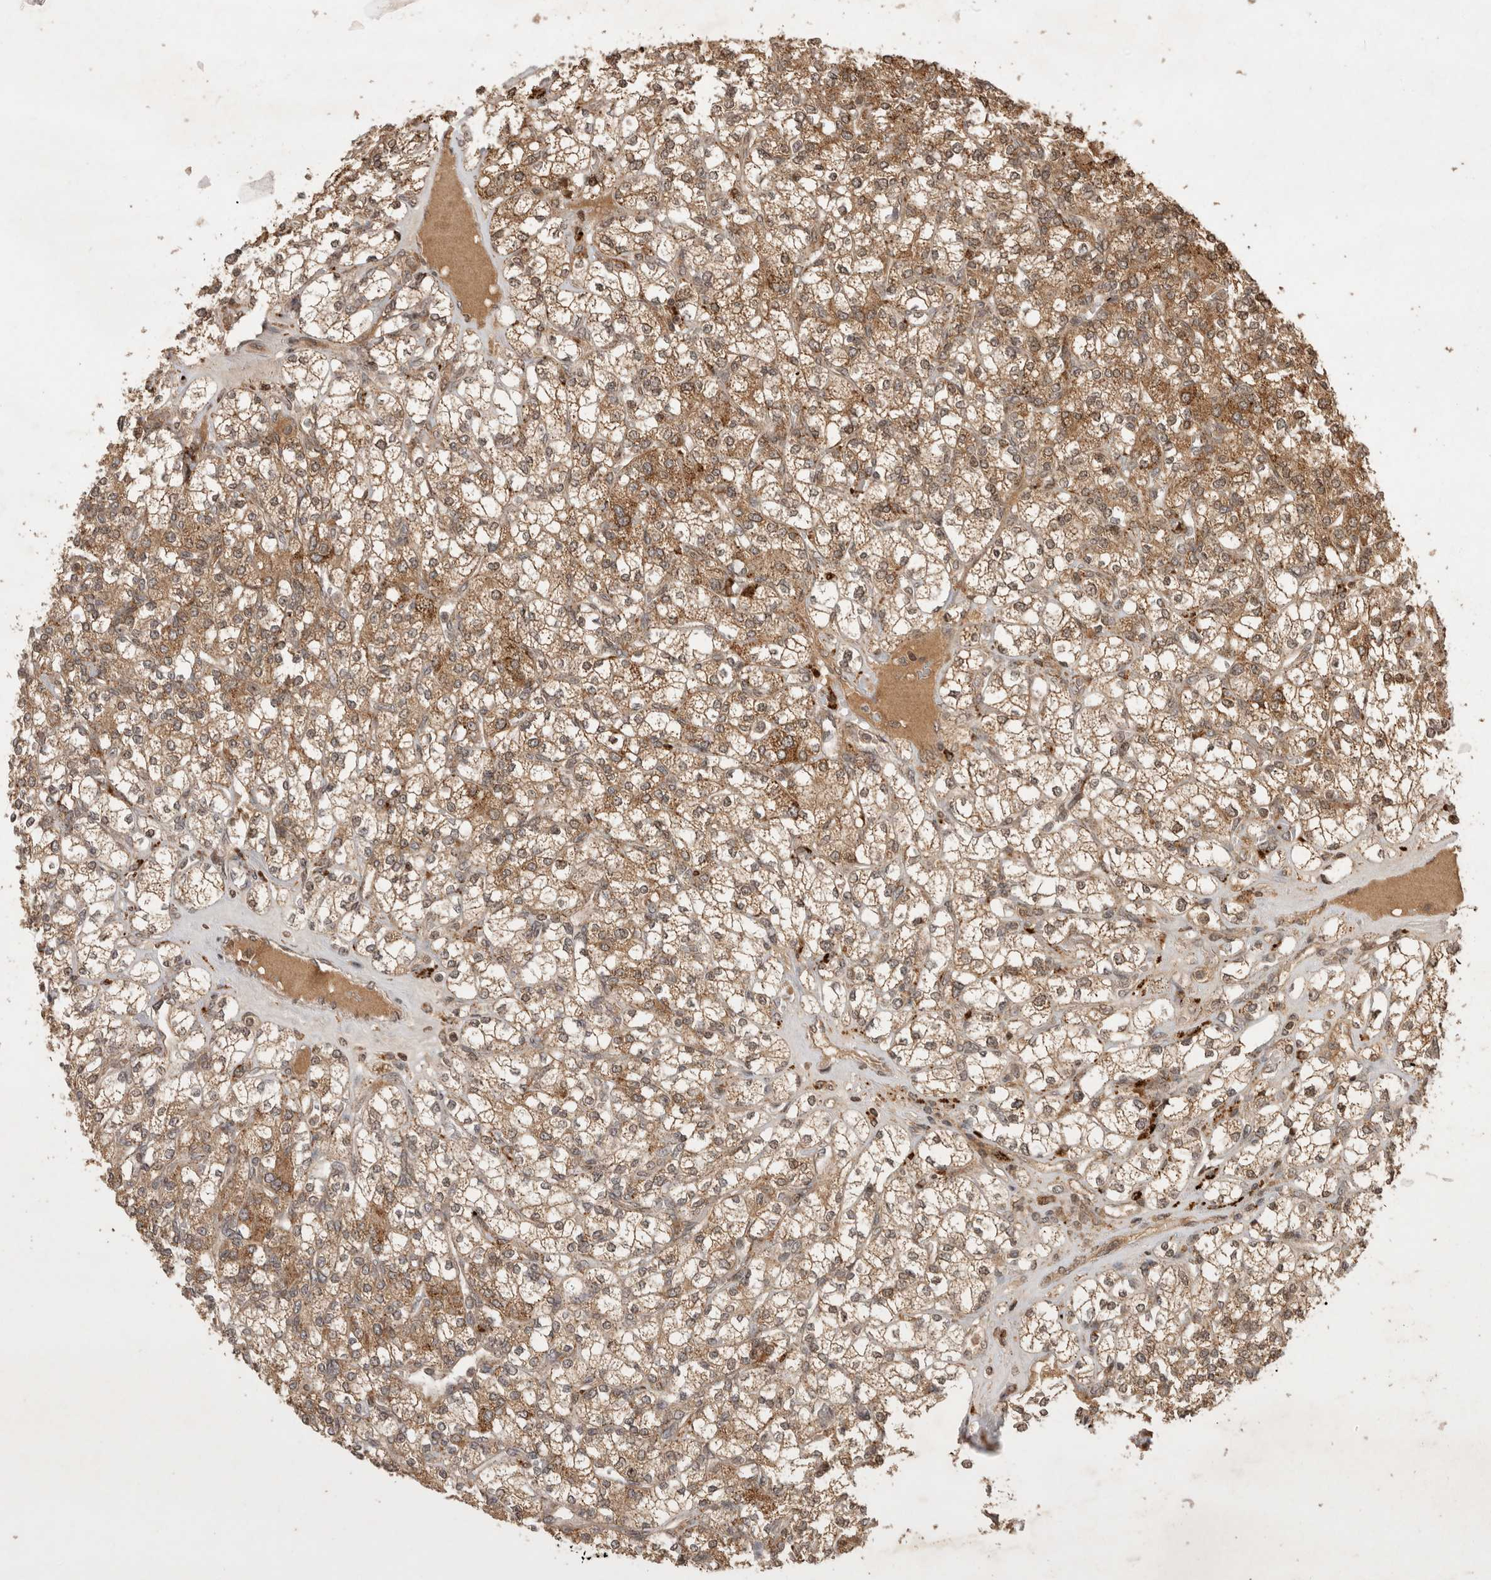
{"staining": {"intensity": "moderate", "quantity": "25%-75%", "location": "cytoplasmic/membranous"}, "tissue": "renal cancer", "cell_type": "Tumor cells", "image_type": "cancer", "snomed": [{"axis": "morphology", "description": "Adenocarcinoma, NOS"}, {"axis": "topography", "description": "Kidney"}], "caption": "Immunohistochemistry of human renal cancer (adenocarcinoma) reveals medium levels of moderate cytoplasmic/membranous expression in approximately 25%-75% of tumor cells.", "gene": "FAM221A", "patient": {"sex": "male", "age": 77}}